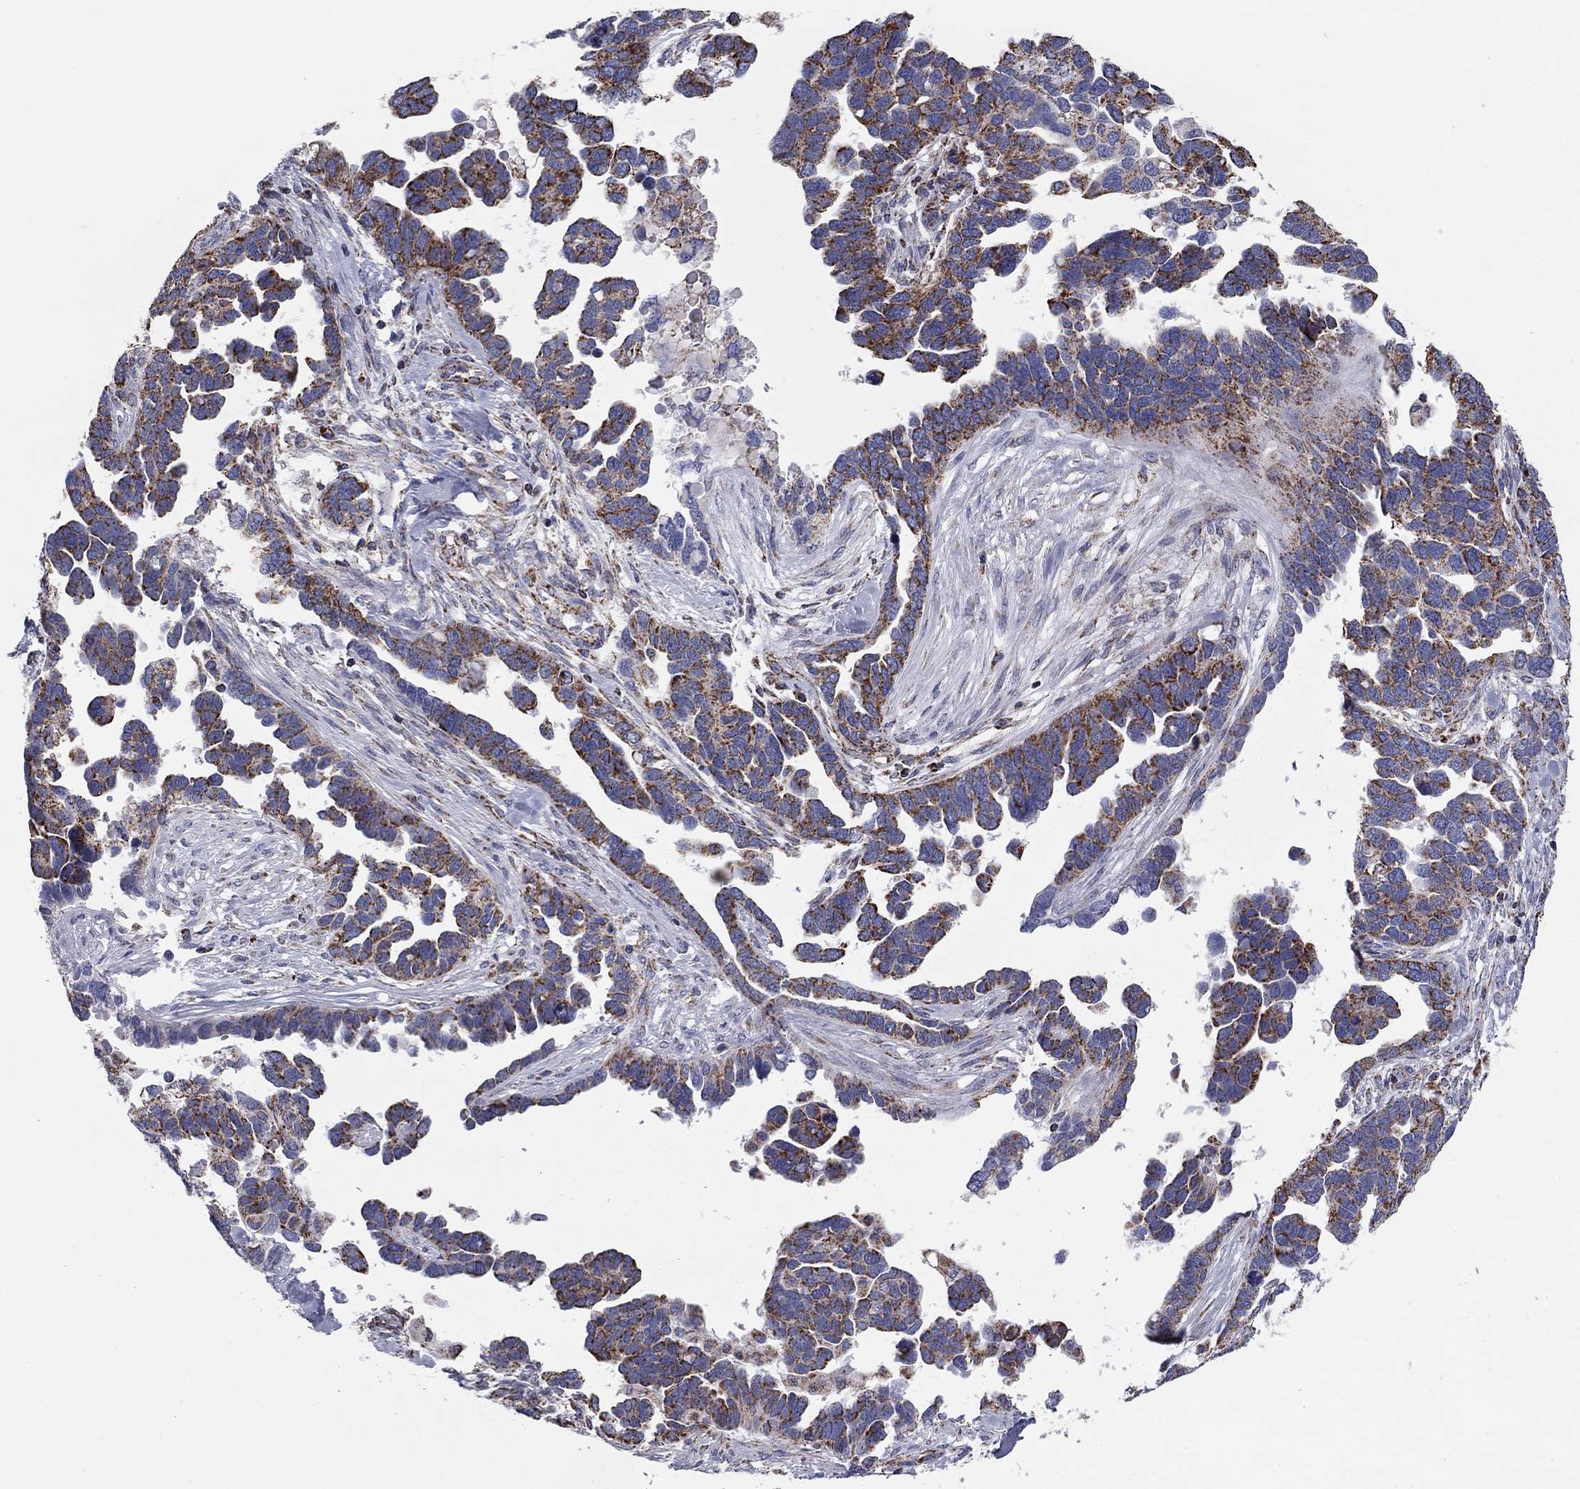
{"staining": {"intensity": "strong", "quantity": "<25%", "location": "cytoplasmic/membranous"}, "tissue": "ovarian cancer", "cell_type": "Tumor cells", "image_type": "cancer", "snomed": [{"axis": "morphology", "description": "Cystadenocarcinoma, serous, NOS"}, {"axis": "topography", "description": "Ovary"}], "caption": "High-magnification brightfield microscopy of serous cystadenocarcinoma (ovarian) stained with DAB (brown) and counterstained with hematoxylin (blue). tumor cells exhibit strong cytoplasmic/membranous positivity is seen in about<25% of cells.", "gene": "NDUFV1", "patient": {"sex": "female", "age": 54}}